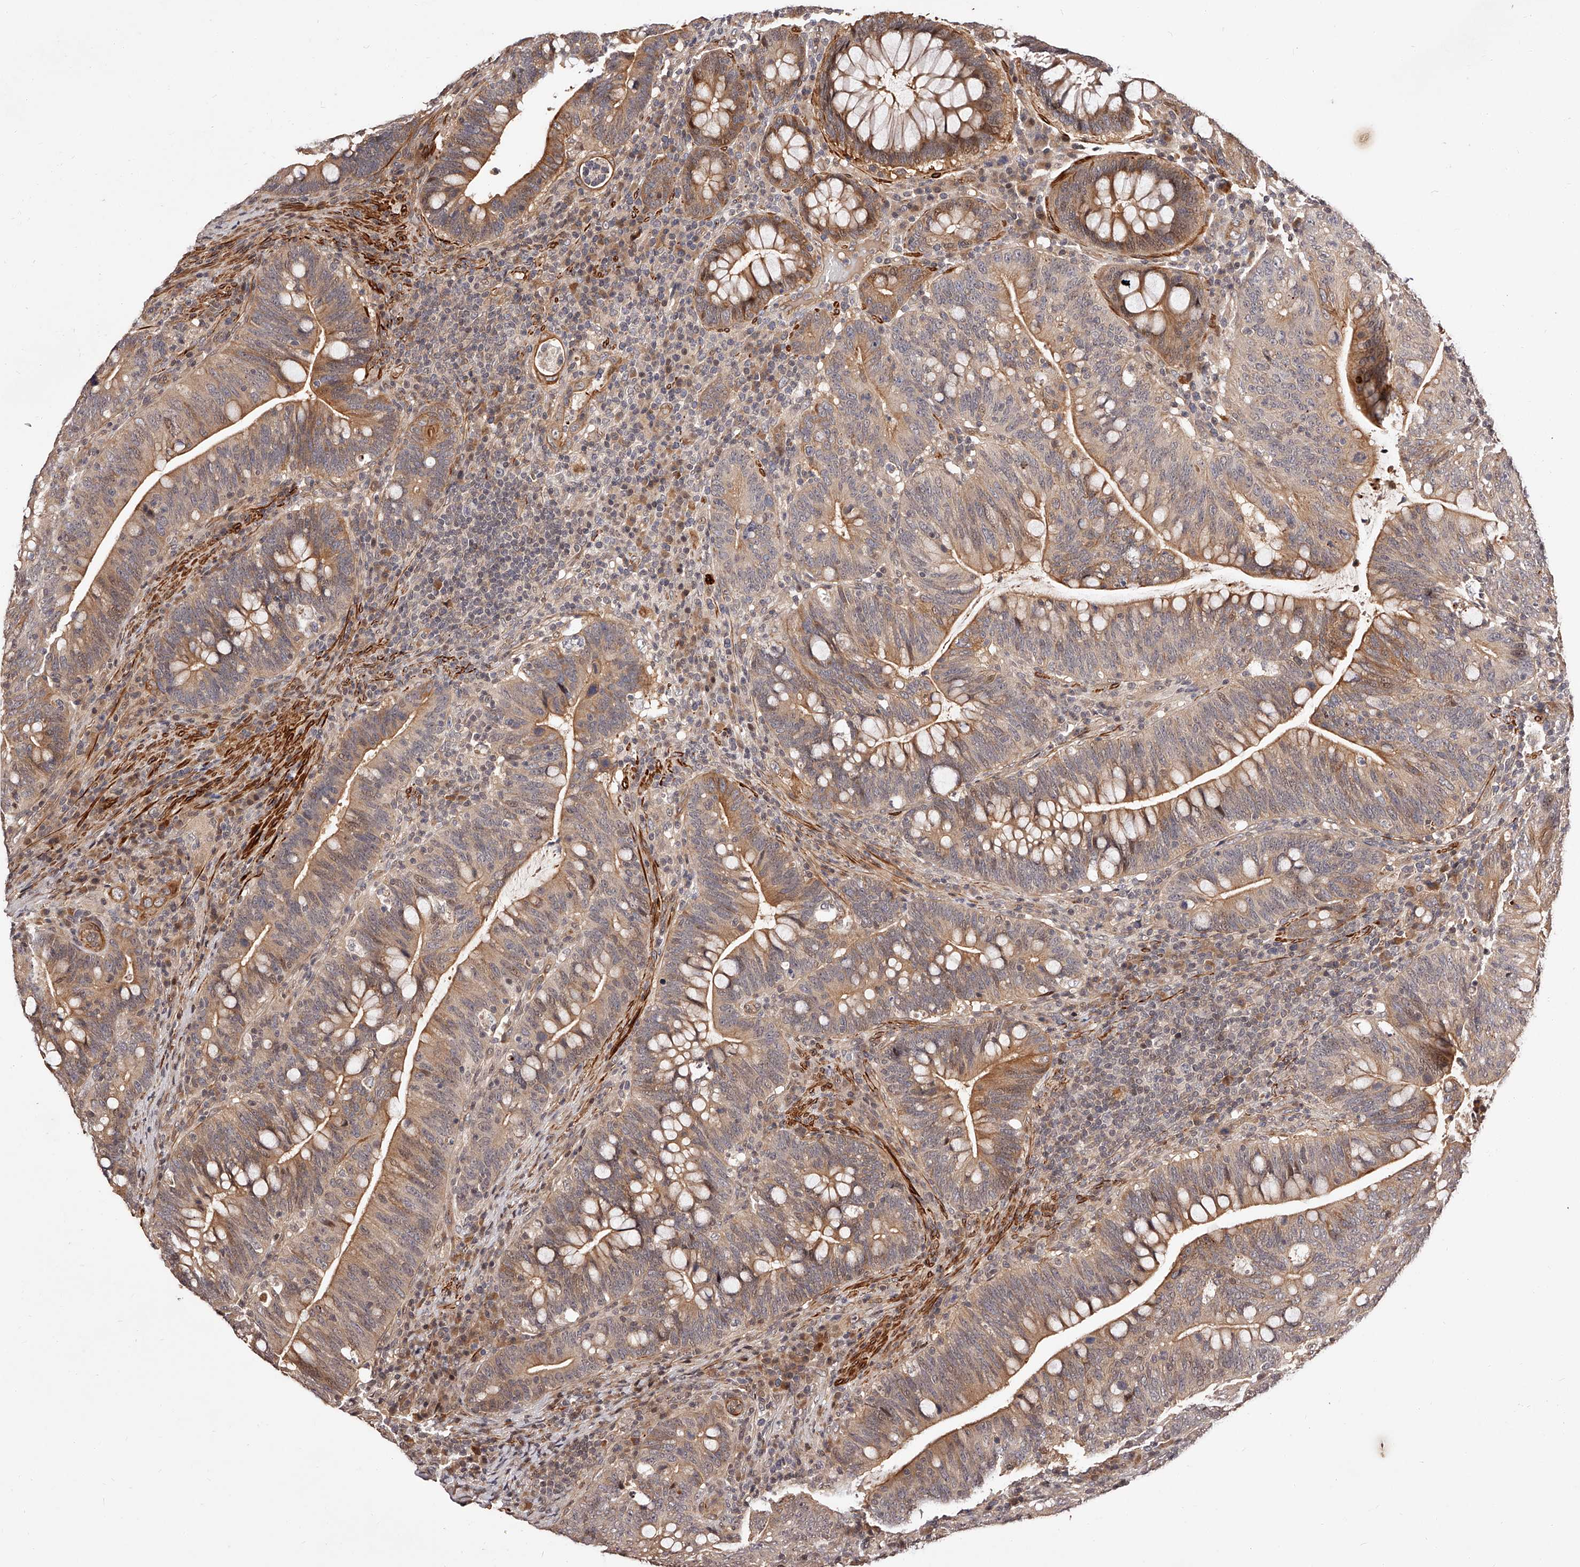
{"staining": {"intensity": "moderate", "quantity": ">75%", "location": "cytoplasmic/membranous,nuclear"}, "tissue": "colorectal cancer", "cell_type": "Tumor cells", "image_type": "cancer", "snomed": [{"axis": "morphology", "description": "Adenocarcinoma, NOS"}, {"axis": "topography", "description": "Colon"}], "caption": "The photomicrograph reveals staining of colorectal cancer (adenocarcinoma), revealing moderate cytoplasmic/membranous and nuclear protein positivity (brown color) within tumor cells.", "gene": "CUL7", "patient": {"sex": "female", "age": 66}}